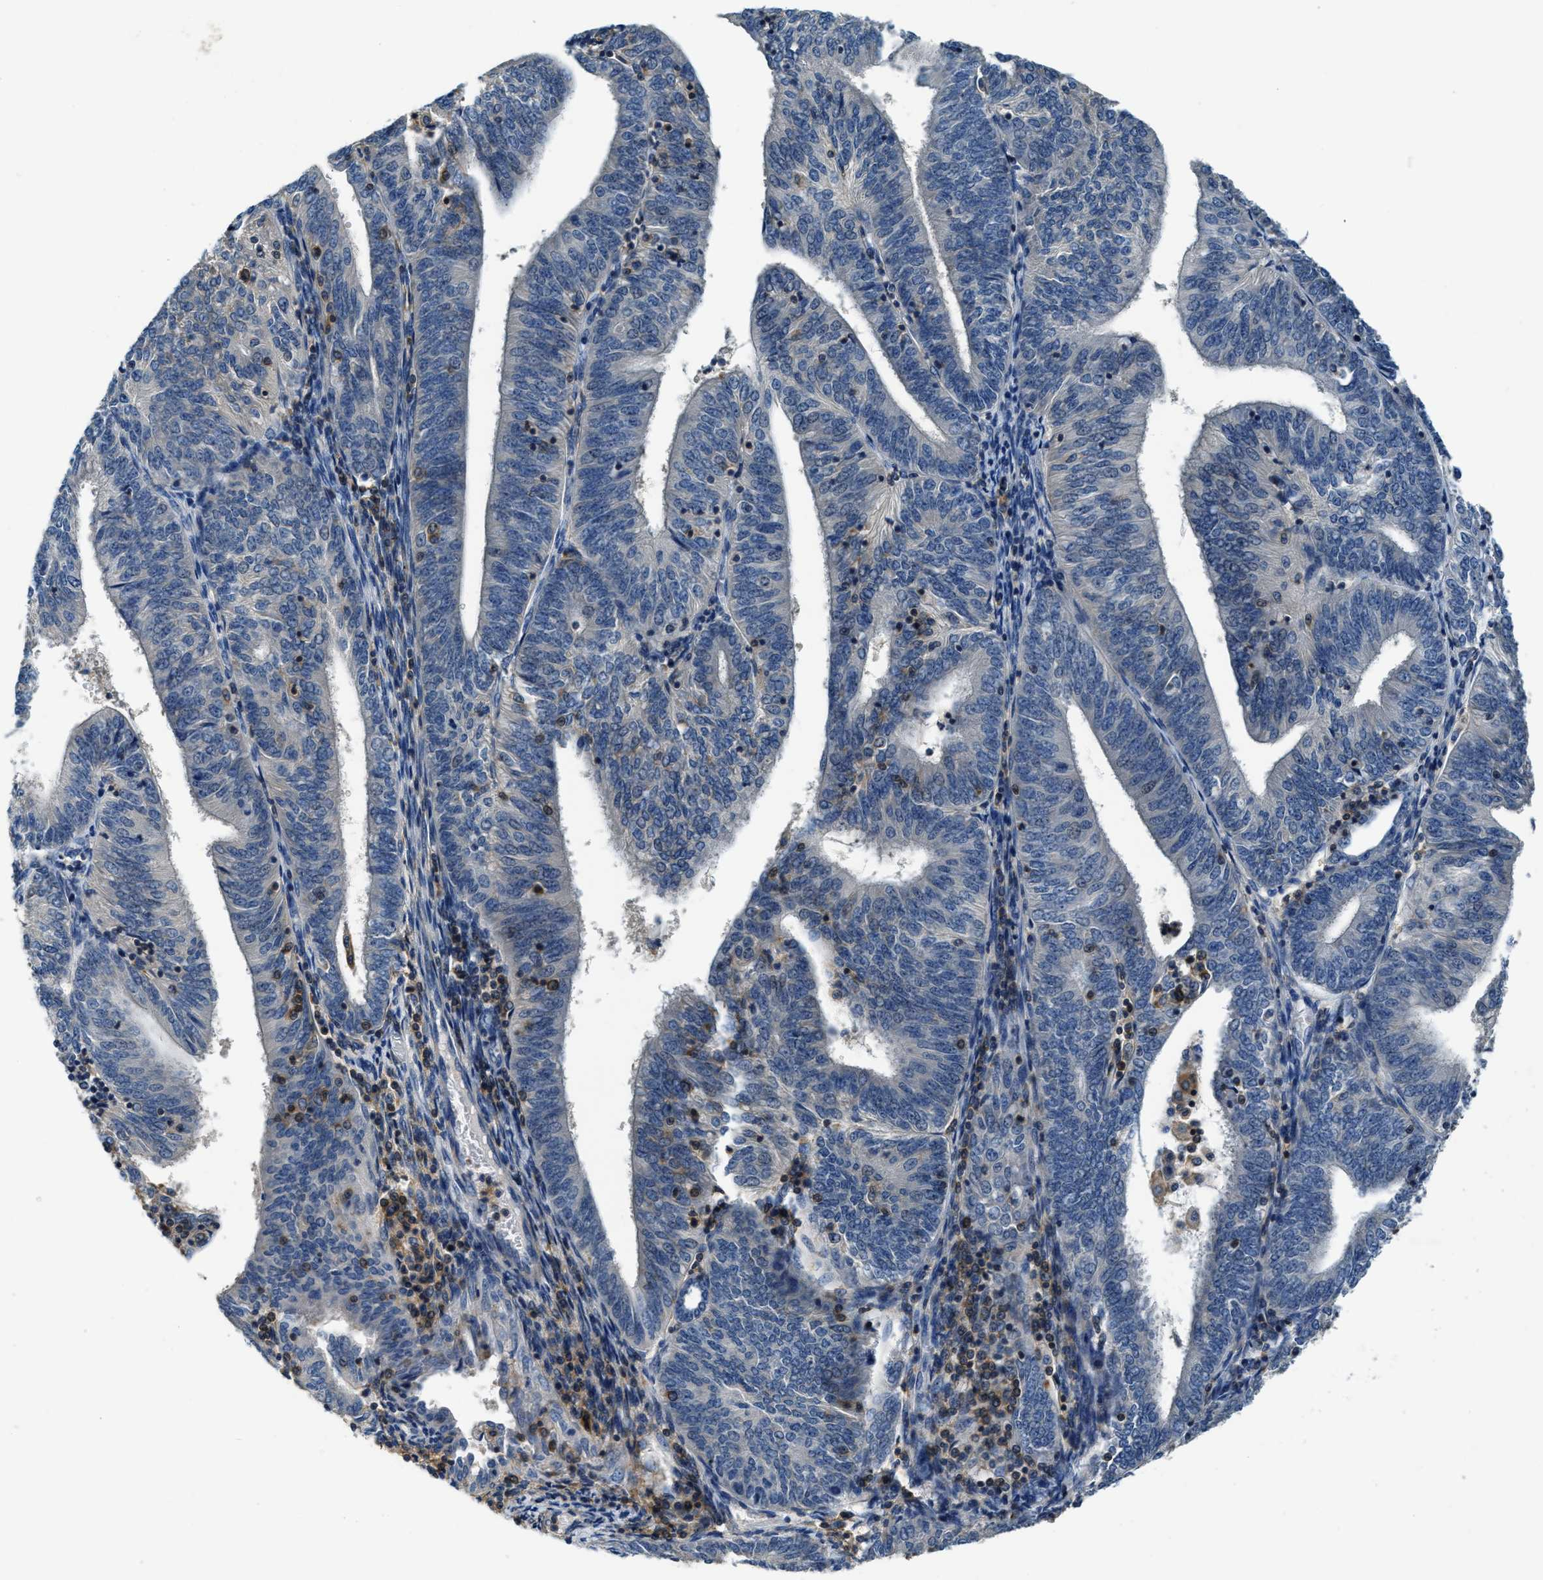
{"staining": {"intensity": "negative", "quantity": "none", "location": "none"}, "tissue": "endometrial cancer", "cell_type": "Tumor cells", "image_type": "cancer", "snomed": [{"axis": "morphology", "description": "Adenocarcinoma, NOS"}, {"axis": "topography", "description": "Endometrium"}], "caption": "A histopathology image of human endometrial cancer (adenocarcinoma) is negative for staining in tumor cells.", "gene": "MYO1G", "patient": {"sex": "female", "age": 58}}